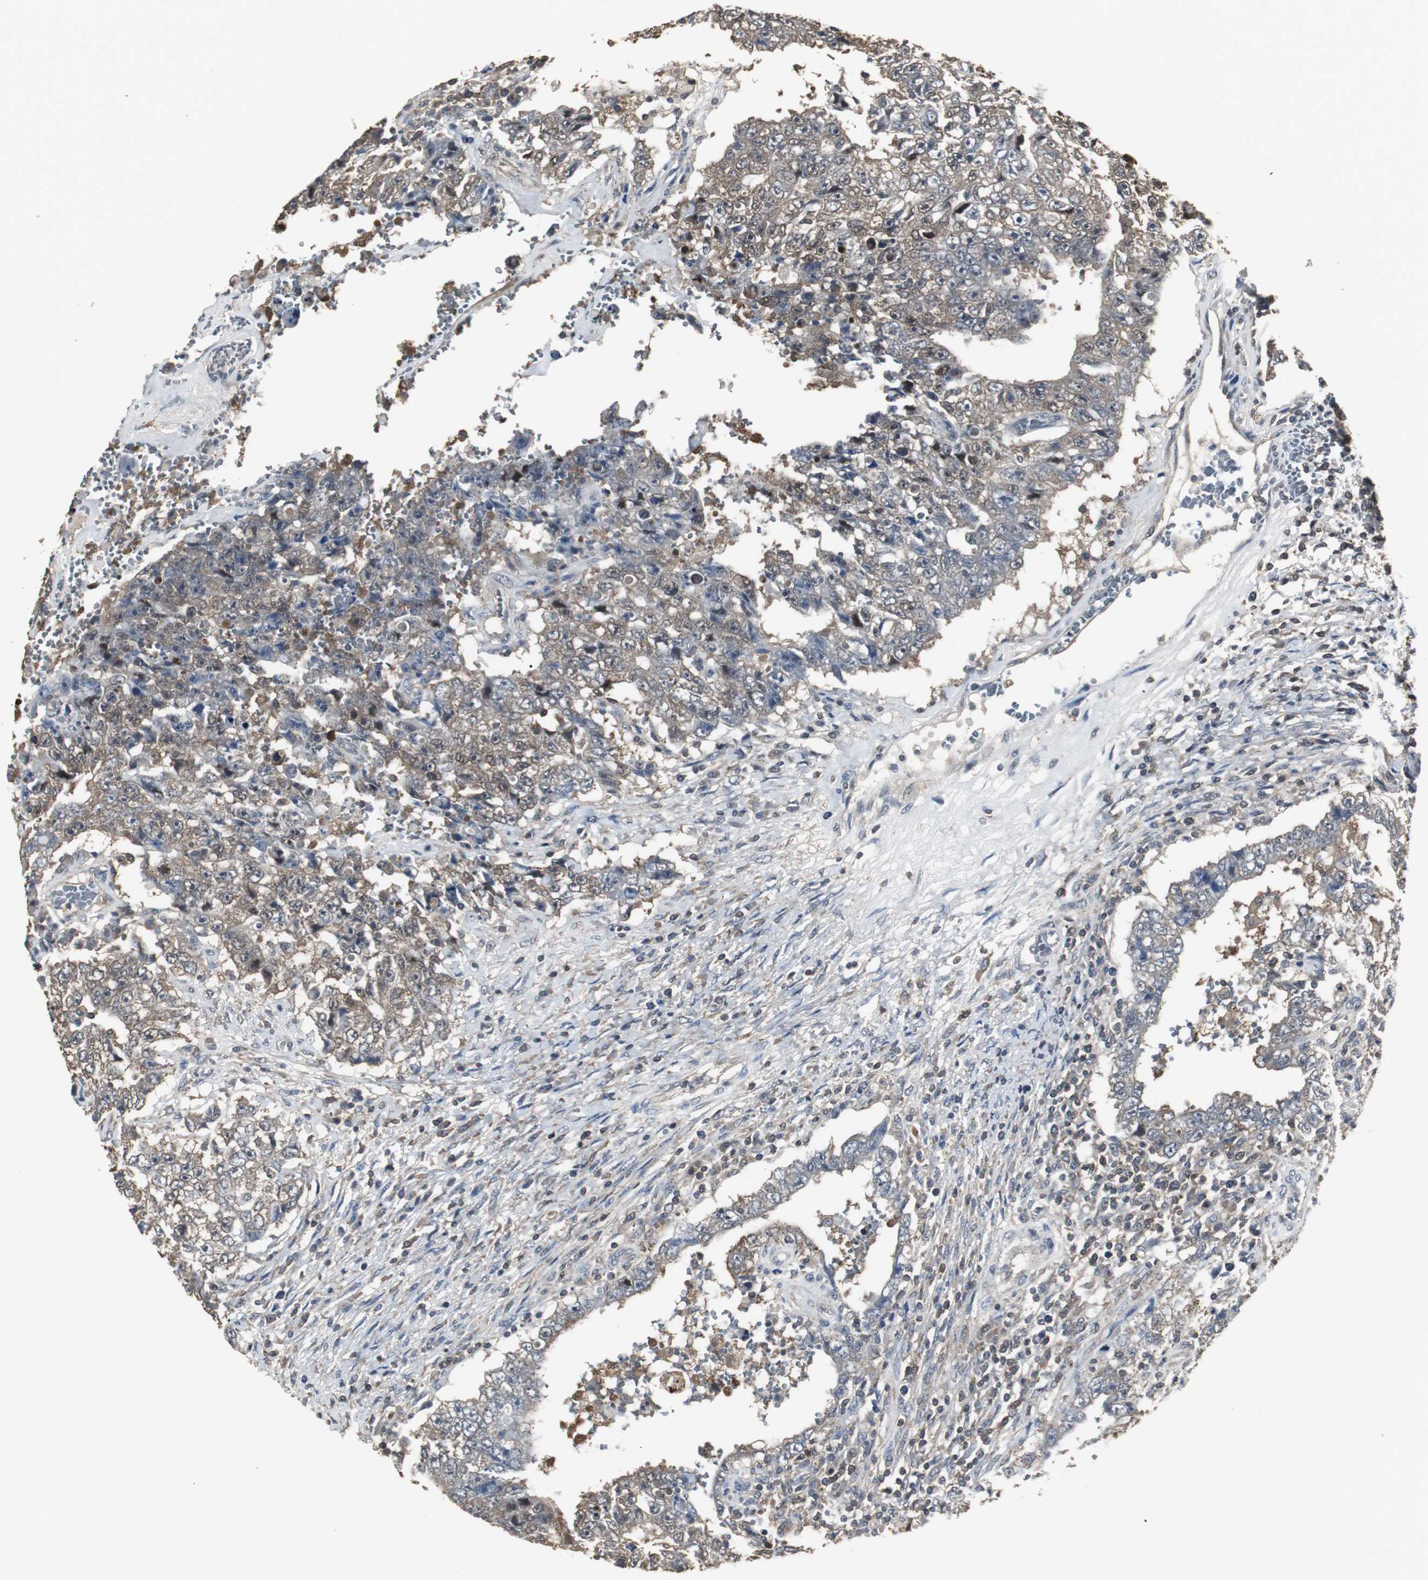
{"staining": {"intensity": "weak", "quantity": ">75%", "location": "cytoplasmic/membranous"}, "tissue": "testis cancer", "cell_type": "Tumor cells", "image_type": "cancer", "snomed": [{"axis": "morphology", "description": "Carcinoma, Embryonal, NOS"}, {"axis": "topography", "description": "Testis"}], "caption": "Embryonal carcinoma (testis) tissue shows weak cytoplasmic/membranous expression in about >75% of tumor cells", "gene": "HPRT1", "patient": {"sex": "male", "age": 26}}